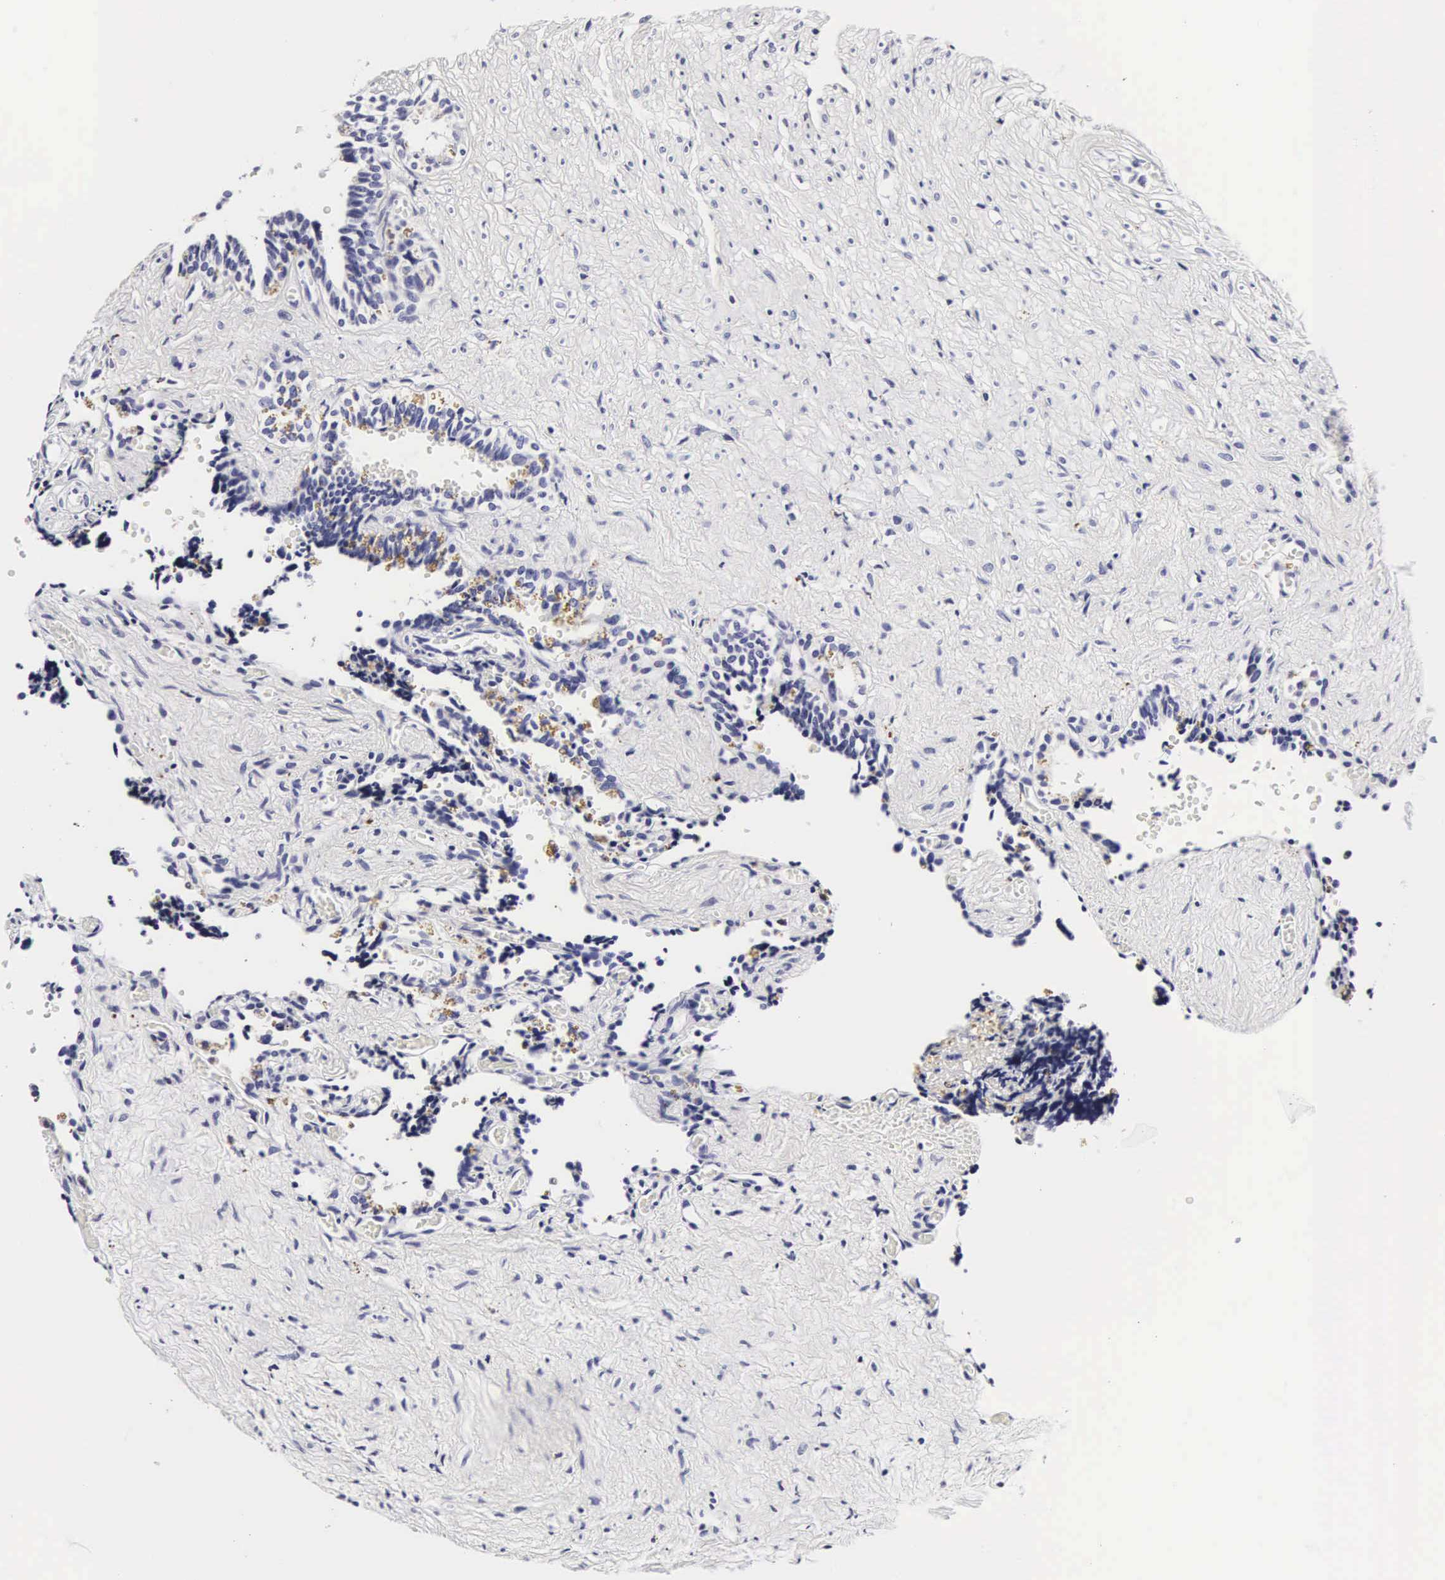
{"staining": {"intensity": "negative", "quantity": "none", "location": "none"}, "tissue": "seminal vesicle", "cell_type": "Glandular cells", "image_type": "normal", "snomed": [{"axis": "morphology", "description": "Normal tissue, NOS"}, {"axis": "topography", "description": "Seminal veicle"}], "caption": "DAB immunohistochemical staining of benign seminal vesicle exhibits no significant expression in glandular cells.", "gene": "RNASE6", "patient": {"sex": "male", "age": 60}}